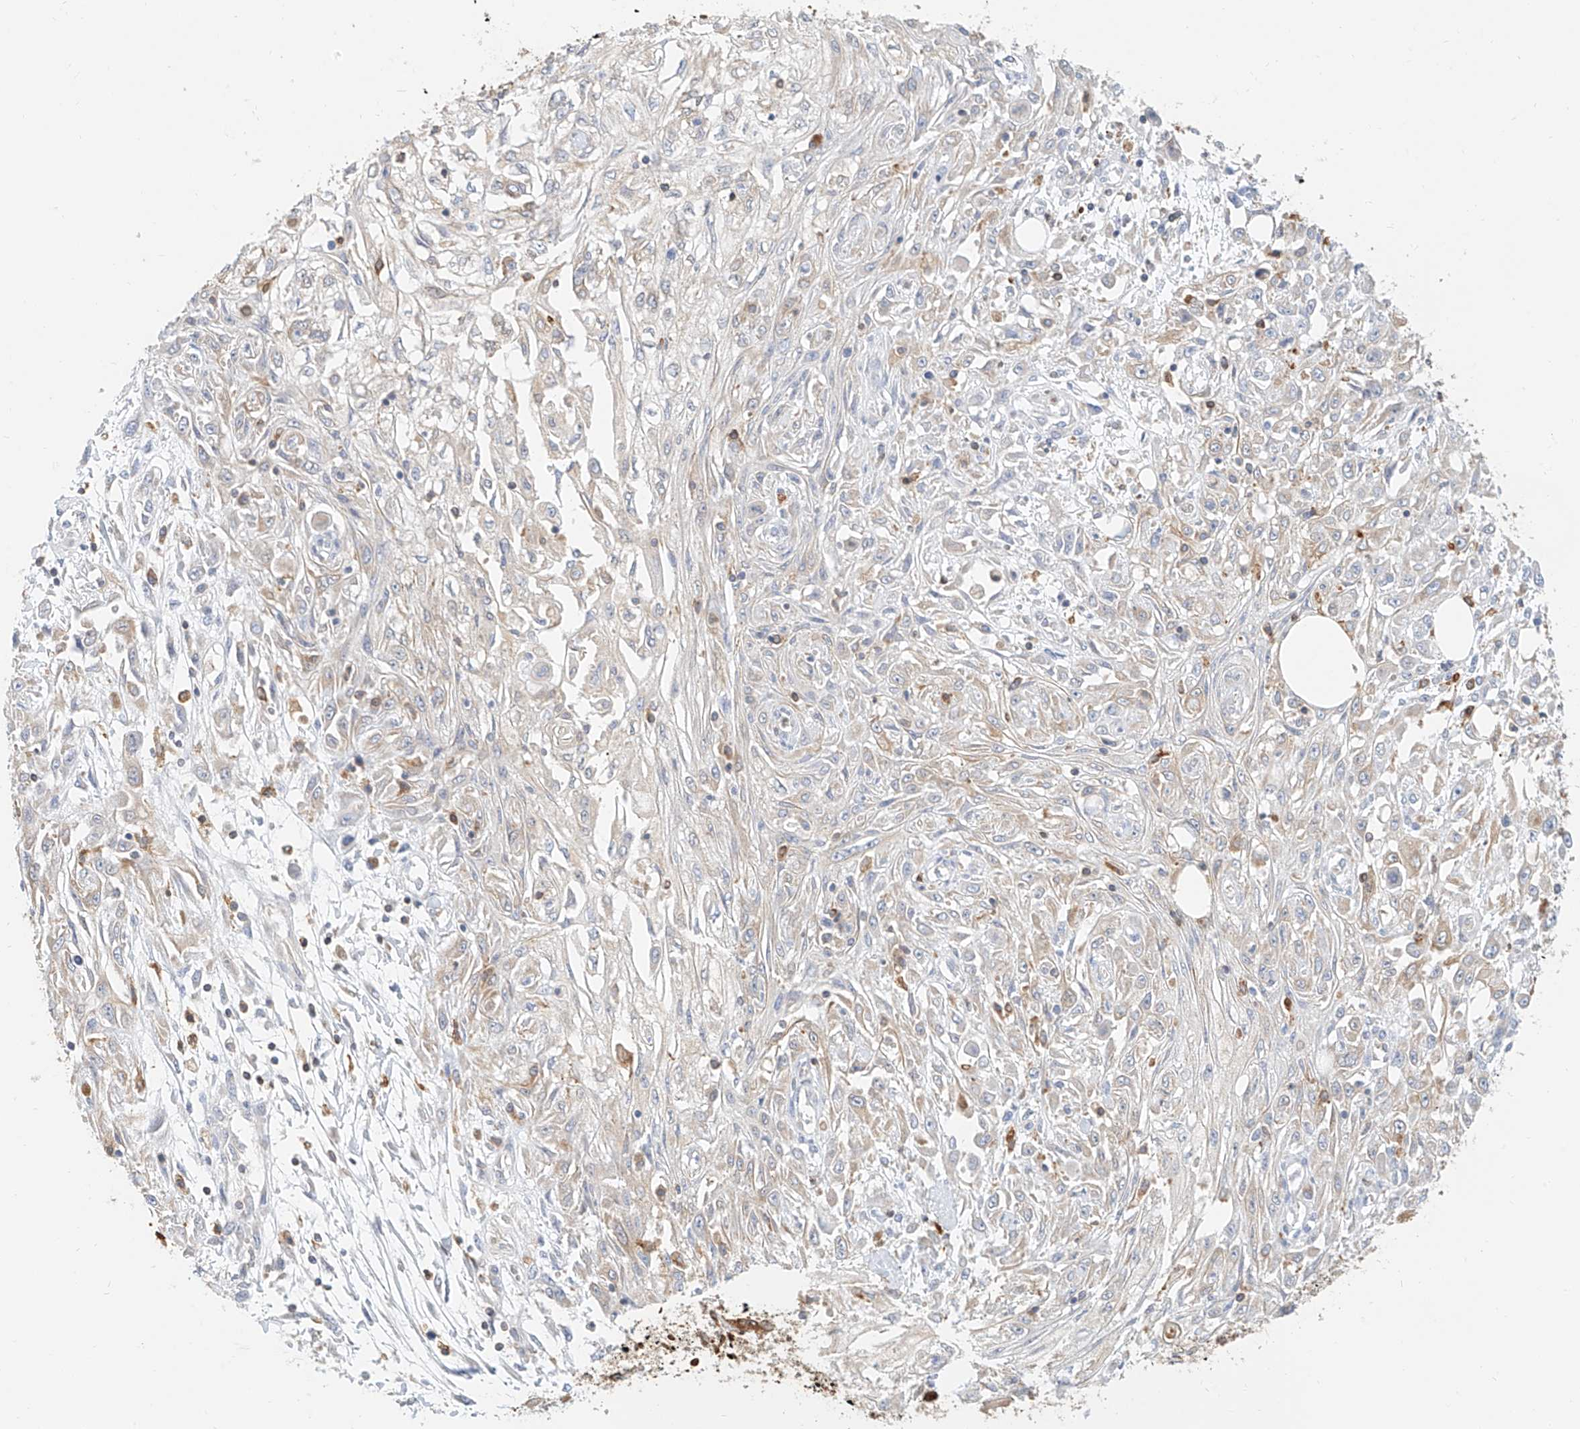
{"staining": {"intensity": "weak", "quantity": "<25%", "location": "cytoplasmic/membranous"}, "tissue": "skin cancer", "cell_type": "Tumor cells", "image_type": "cancer", "snomed": [{"axis": "morphology", "description": "Squamous cell carcinoma, NOS"}, {"axis": "morphology", "description": "Squamous cell carcinoma, metastatic, NOS"}, {"axis": "topography", "description": "Skin"}, {"axis": "topography", "description": "Lymph node"}], "caption": "Photomicrograph shows no protein expression in tumor cells of skin squamous cell carcinoma tissue. (DAB immunohistochemistry (IHC), high magnification).", "gene": "DHRS7", "patient": {"sex": "male", "age": 75}}